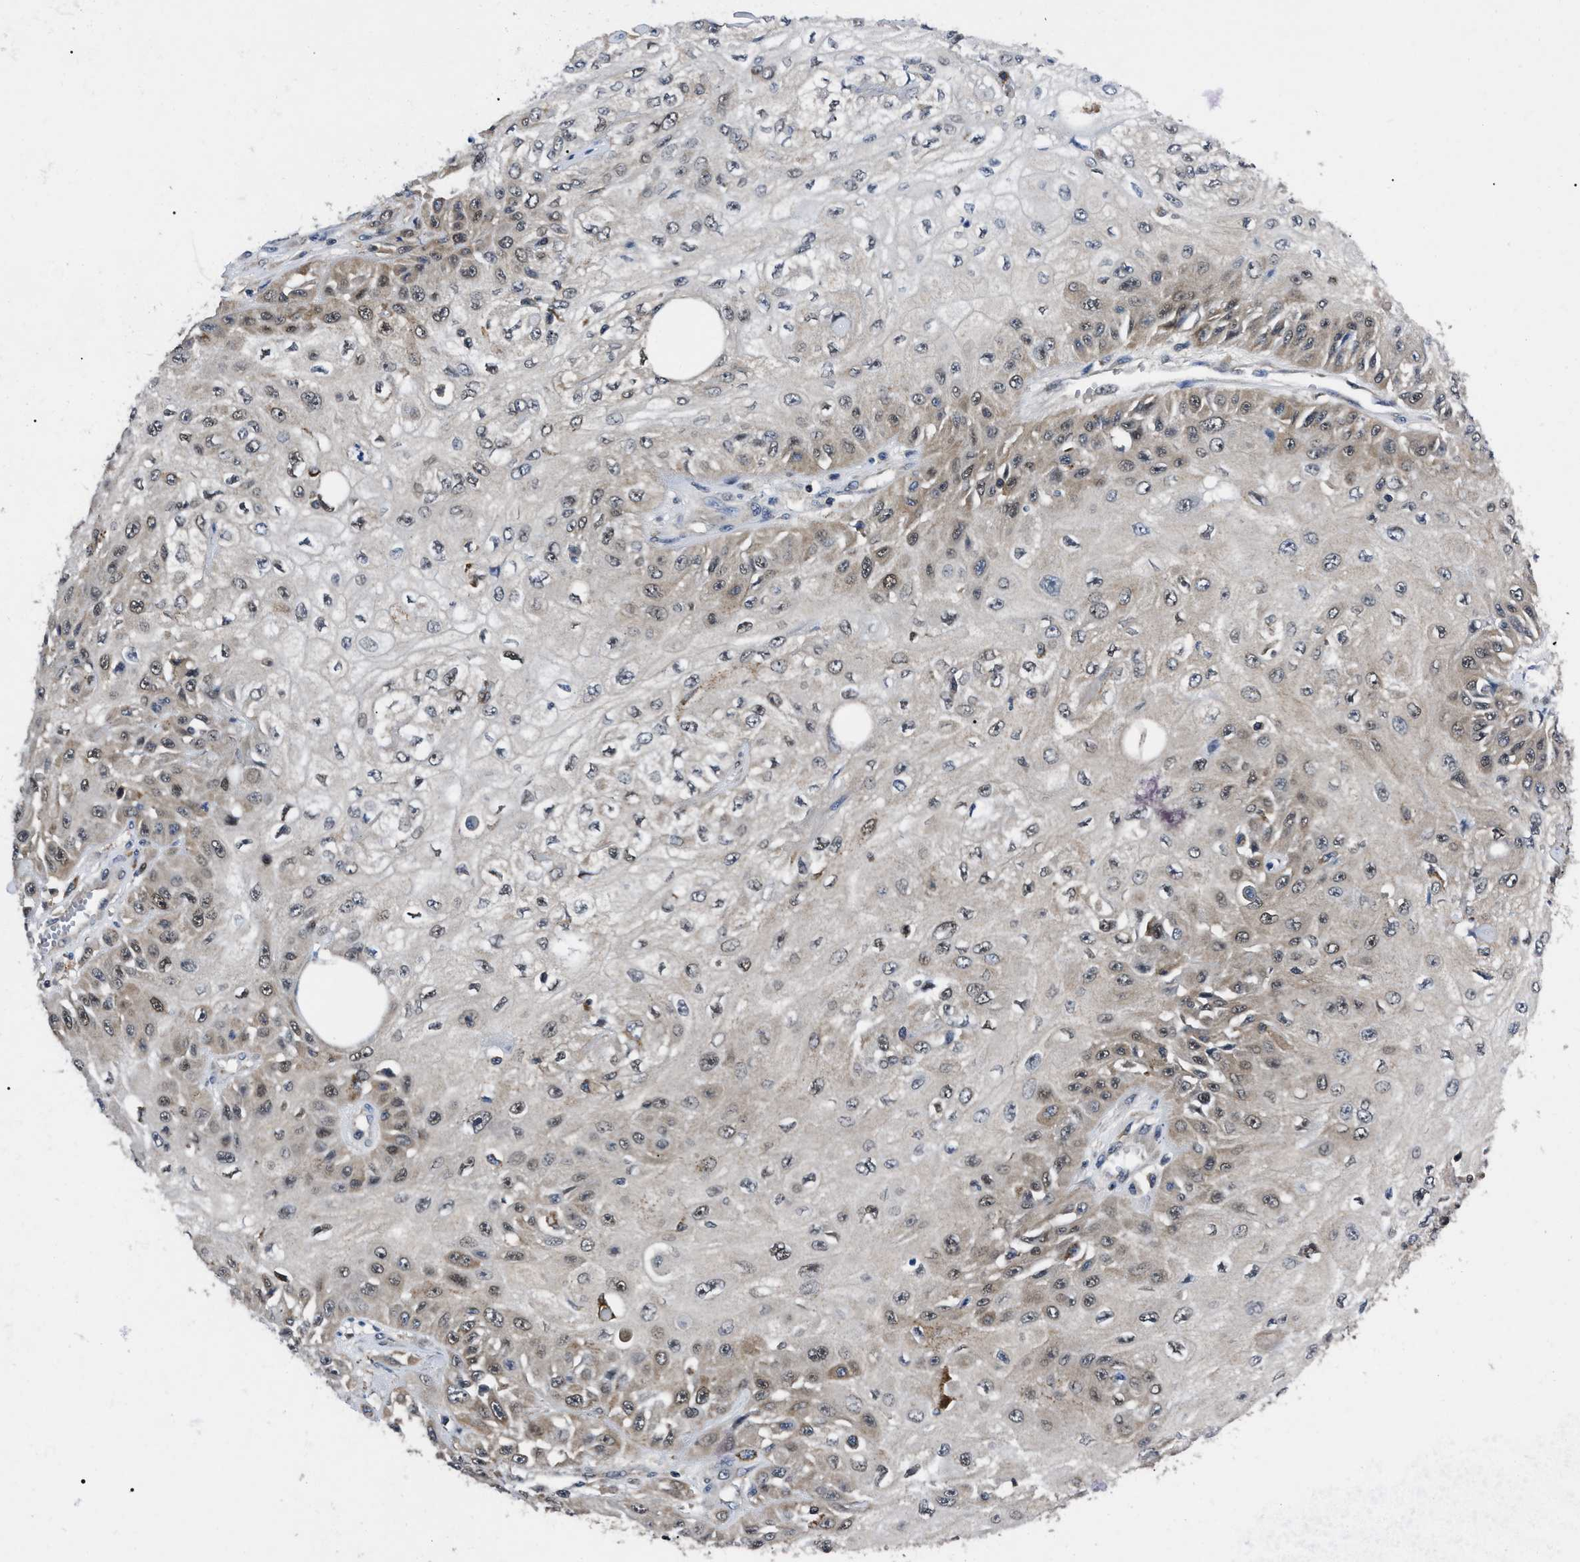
{"staining": {"intensity": "weak", "quantity": "<25%", "location": "cytoplasmic/membranous"}, "tissue": "skin cancer", "cell_type": "Tumor cells", "image_type": "cancer", "snomed": [{"axis": "morphology", "description": "Squamous cell carcinoma, NOS"}, {"axis": "morphology", "description": "Squamous cell carcinoma, metastatic, NOS"}, {"axis": "topography", "description": "Skin"}, {"axis": "topography", "description": "Lymph node"}], "caption": "A micrograph of human squamous cell carcinoma (skin) is negative for staining in tumor cells. Nuclei are stained in blue.", "gene": "GET4", "patient": {"sex": "male", "age": 75}}